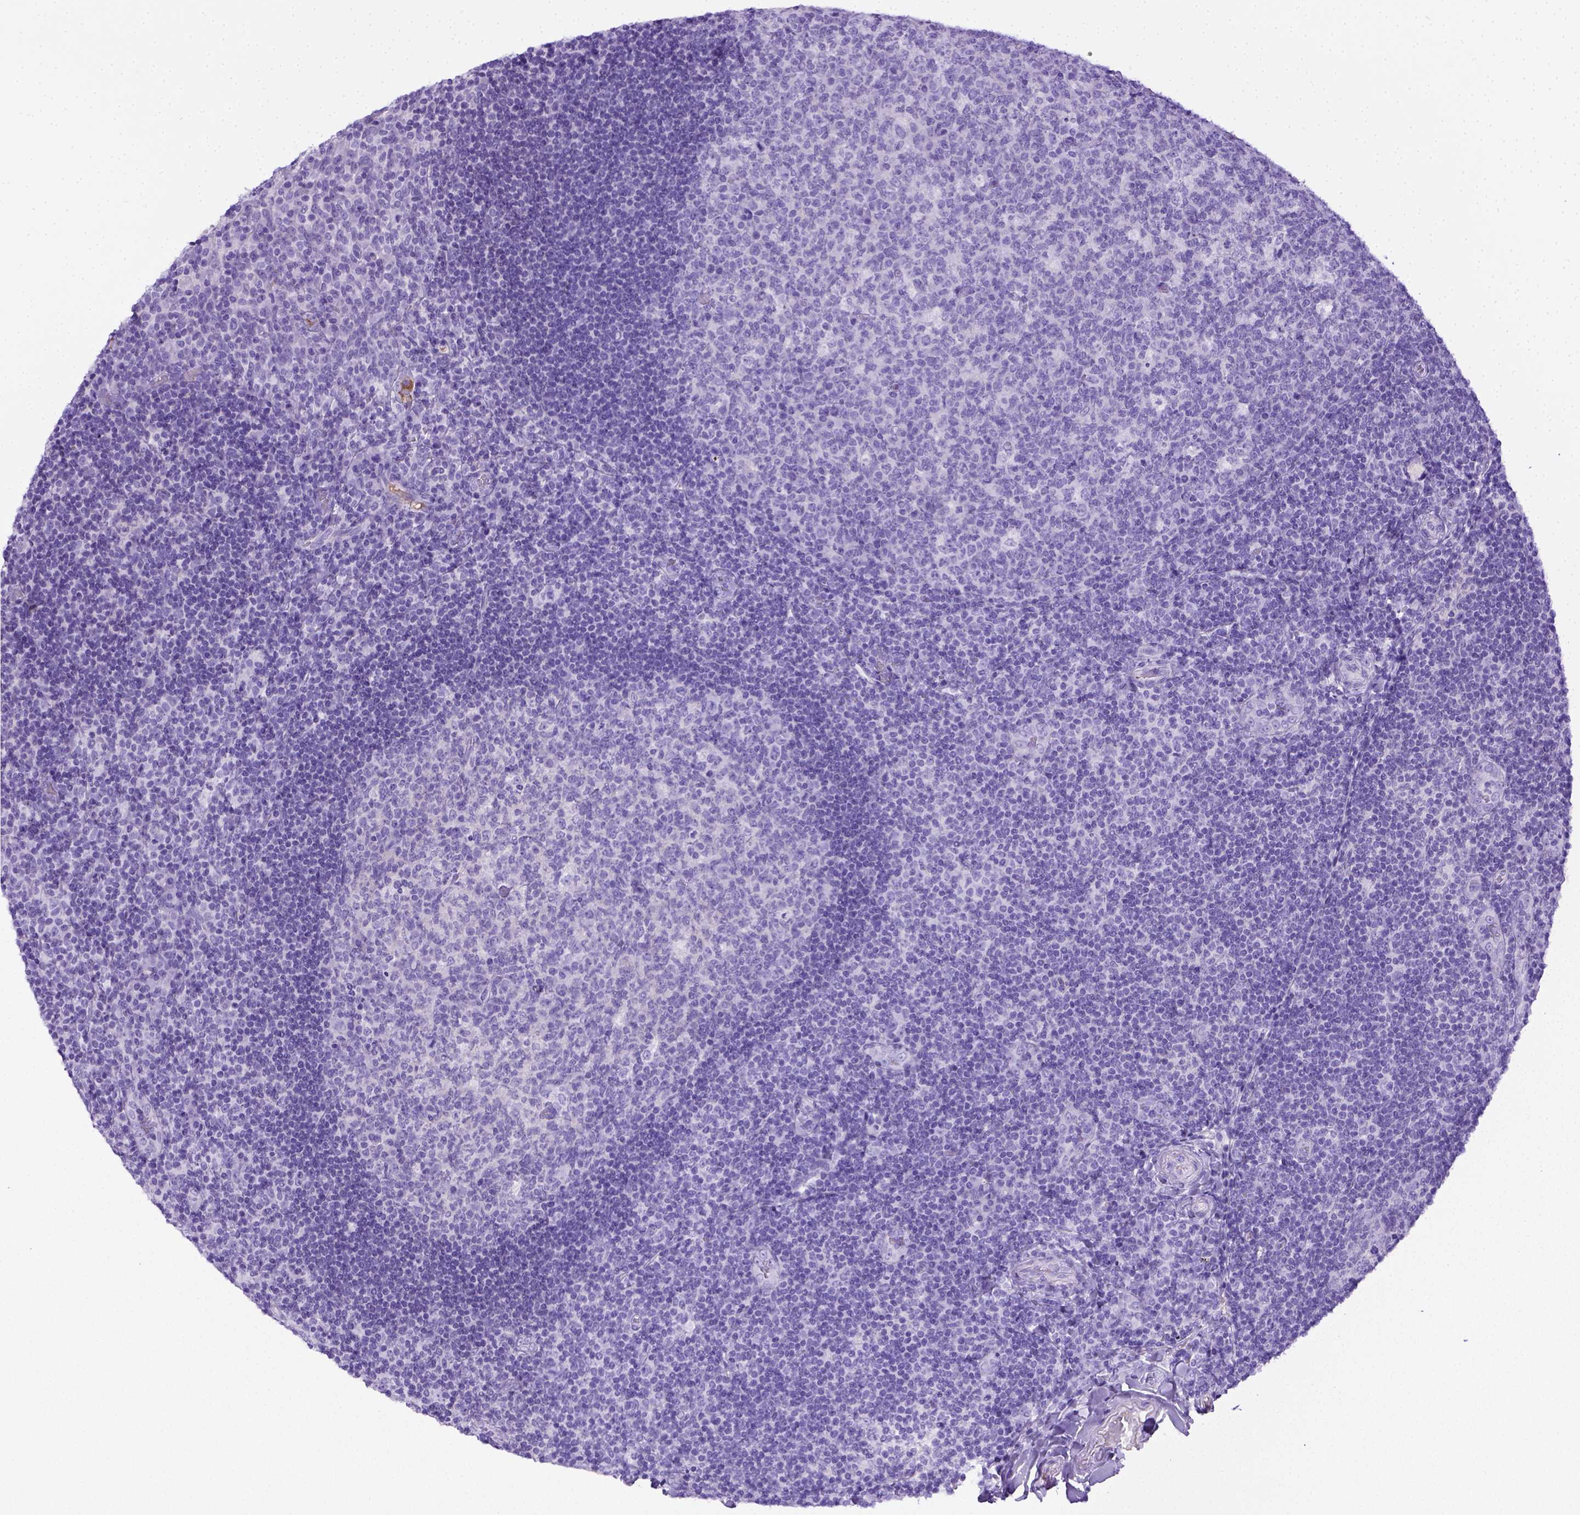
{"staining": {"intensity": "negative", "quantity": "none", "location": "none"}, "tissue": "tonsil", "cell_type": "Germinal center cells", "image_type": "normal", "snomed": [{"axis": "morphology", "description": "Normal tissue, NOS"}, {"axis": "topography", "description": "Tonsil"}], "caption": "This is an IHC photomicrograph of normal human tonsil. There is no positivity in germinal center cells.", "gene": "ITIH4", "patient": {"sex": "male", "age": 17}}